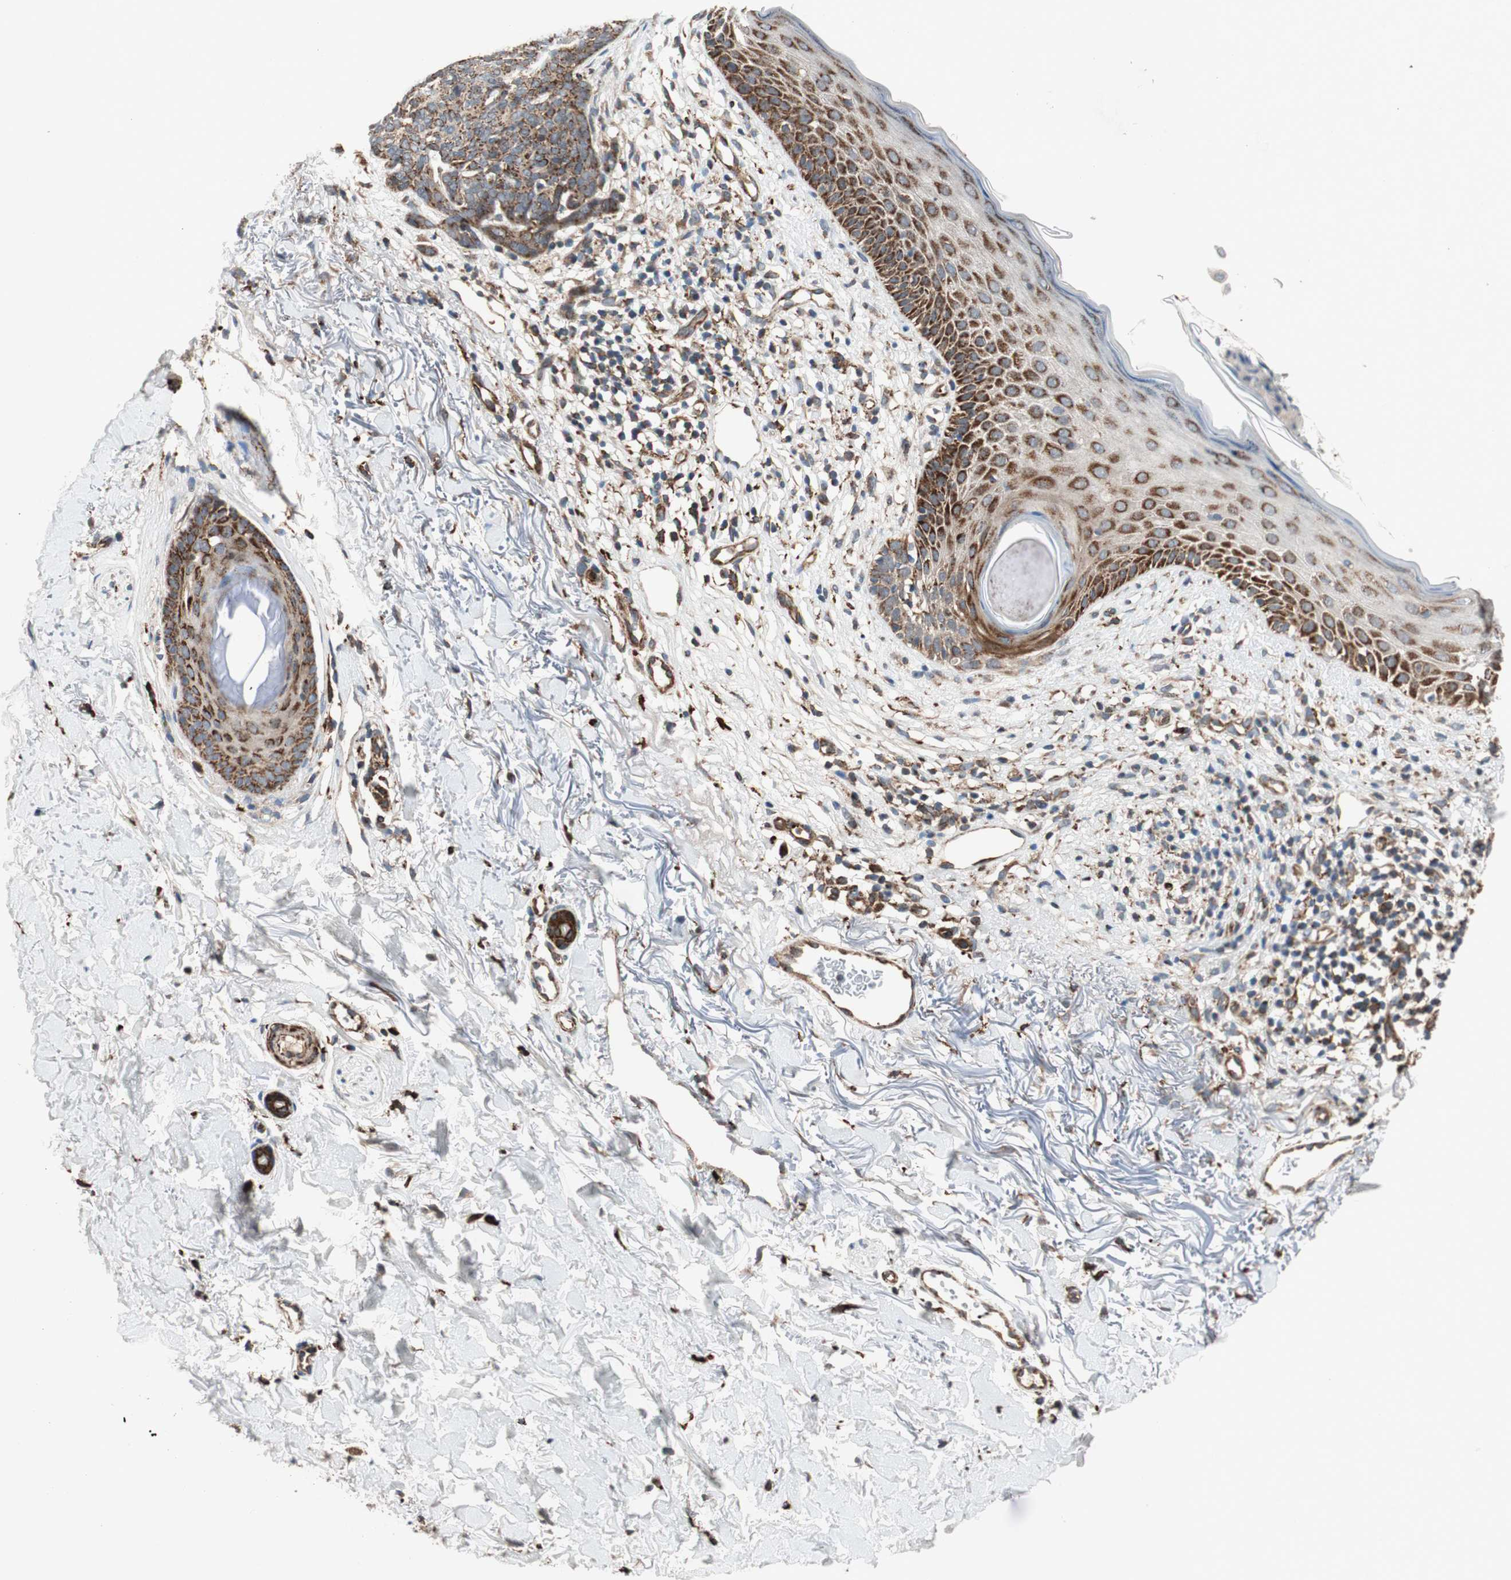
{"staining": {"intensity": "strong", "quantity": ">75%", "location": "cytoplasmic/membranous"}, "tissue": "skin cancer", "cell_type": "Tumor cells", "image_type": "cancer", "snomed": [{"axis": "morphology", "description": "Basal cell carcinoma"}, {"axis": "topography", "description": "Skin"}], "caption": "Immunohistochemical staining of skin cancer (basal cell carcinoma) displays high levels of strong cytoplasmic/membranous staining in approximately >75% of tumor cells.", "gene": "AKAP1", "patient": {"sex": "female", "age": 70}}